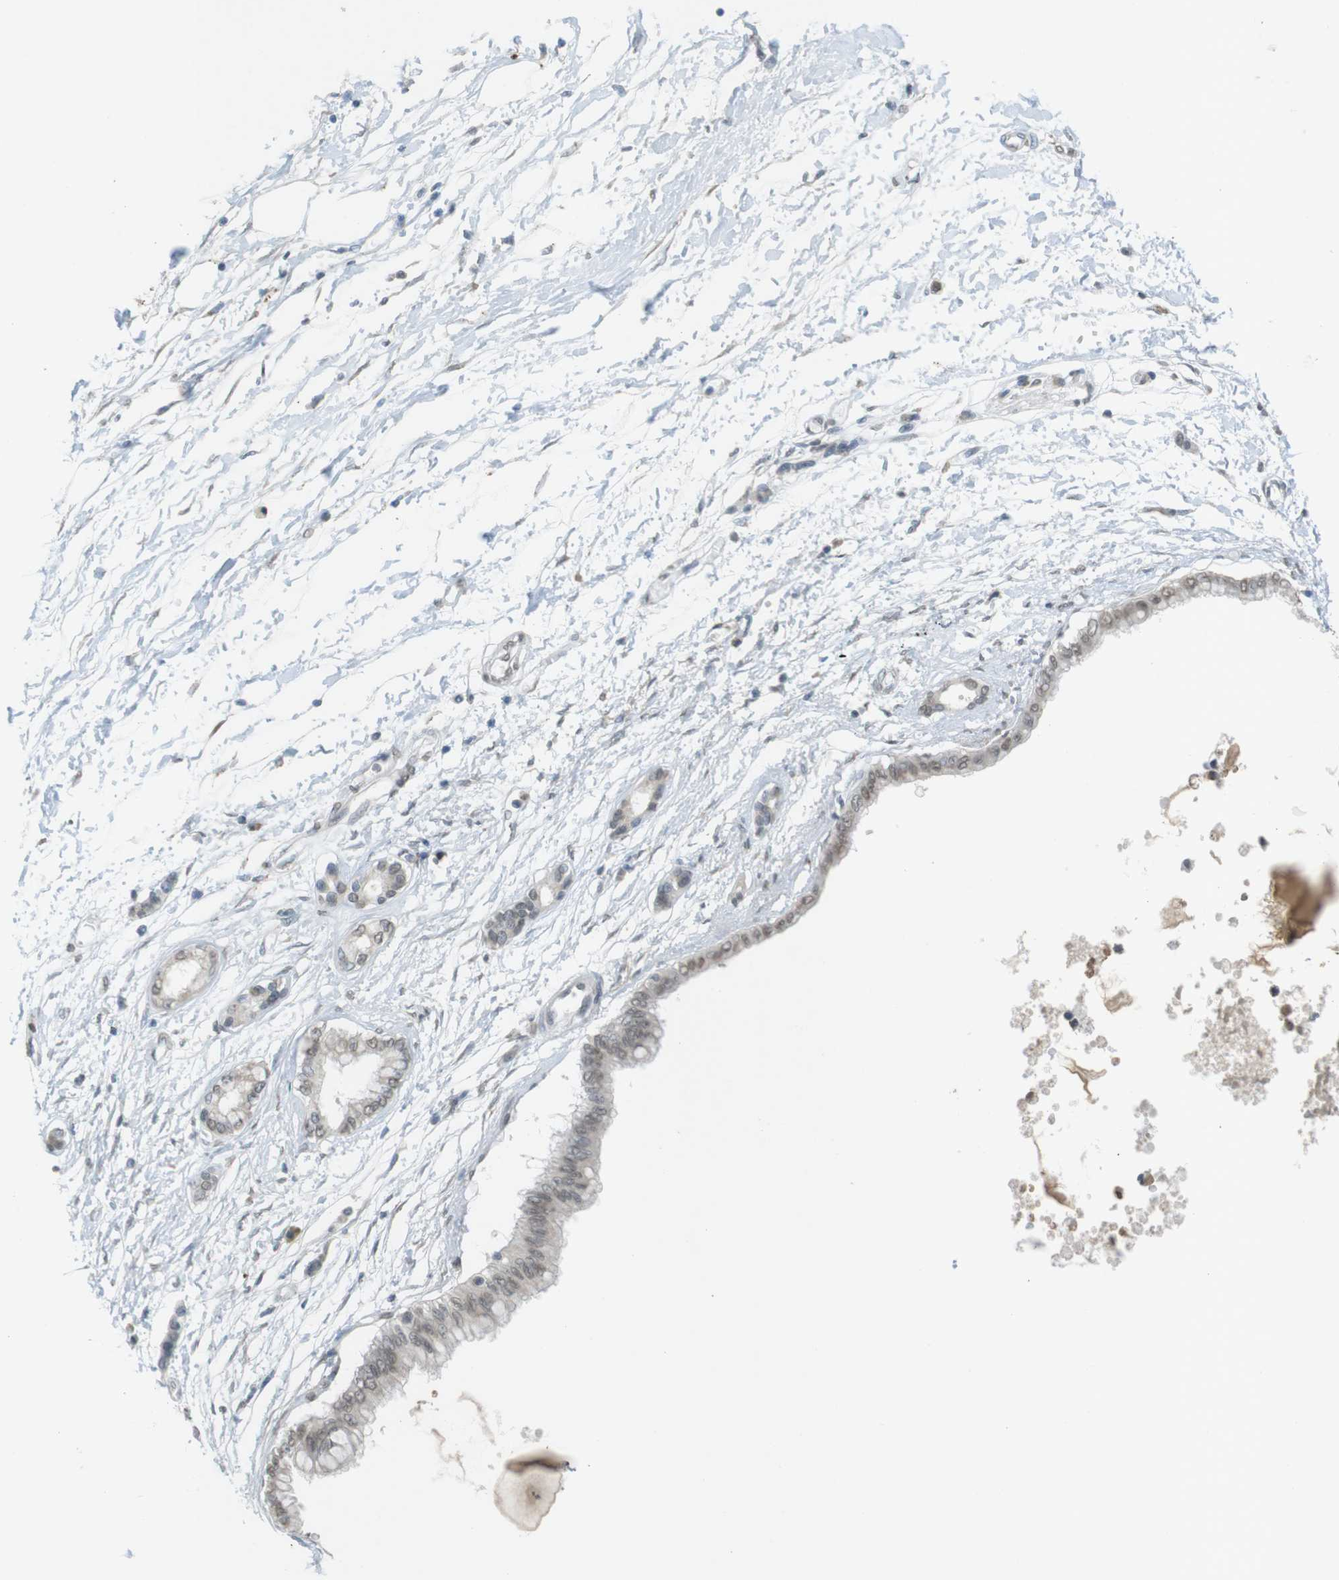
{"staining": {"intensity": "weak", "quantity": "<25%", "location": "cytoplasmic/membranous,nuclear"}, "tissue": "pancreatic cancer", "cell_type": "Tumor cells", "image_type": "cancer", "snomed": [{"axis": "morphology", "description": "Adenocarcinoma, NOS"}, {"axis": "topography", "description": "Pancreas"}], "caption": "Immunohistochemistry (IHC) photomicrograph of pancreatic adenocarcinoma stained for a protein (brown), which exhibits no staining in tumor cells.", "gene": "FZD10", "patient": {"sex": "male", "age": 56}}